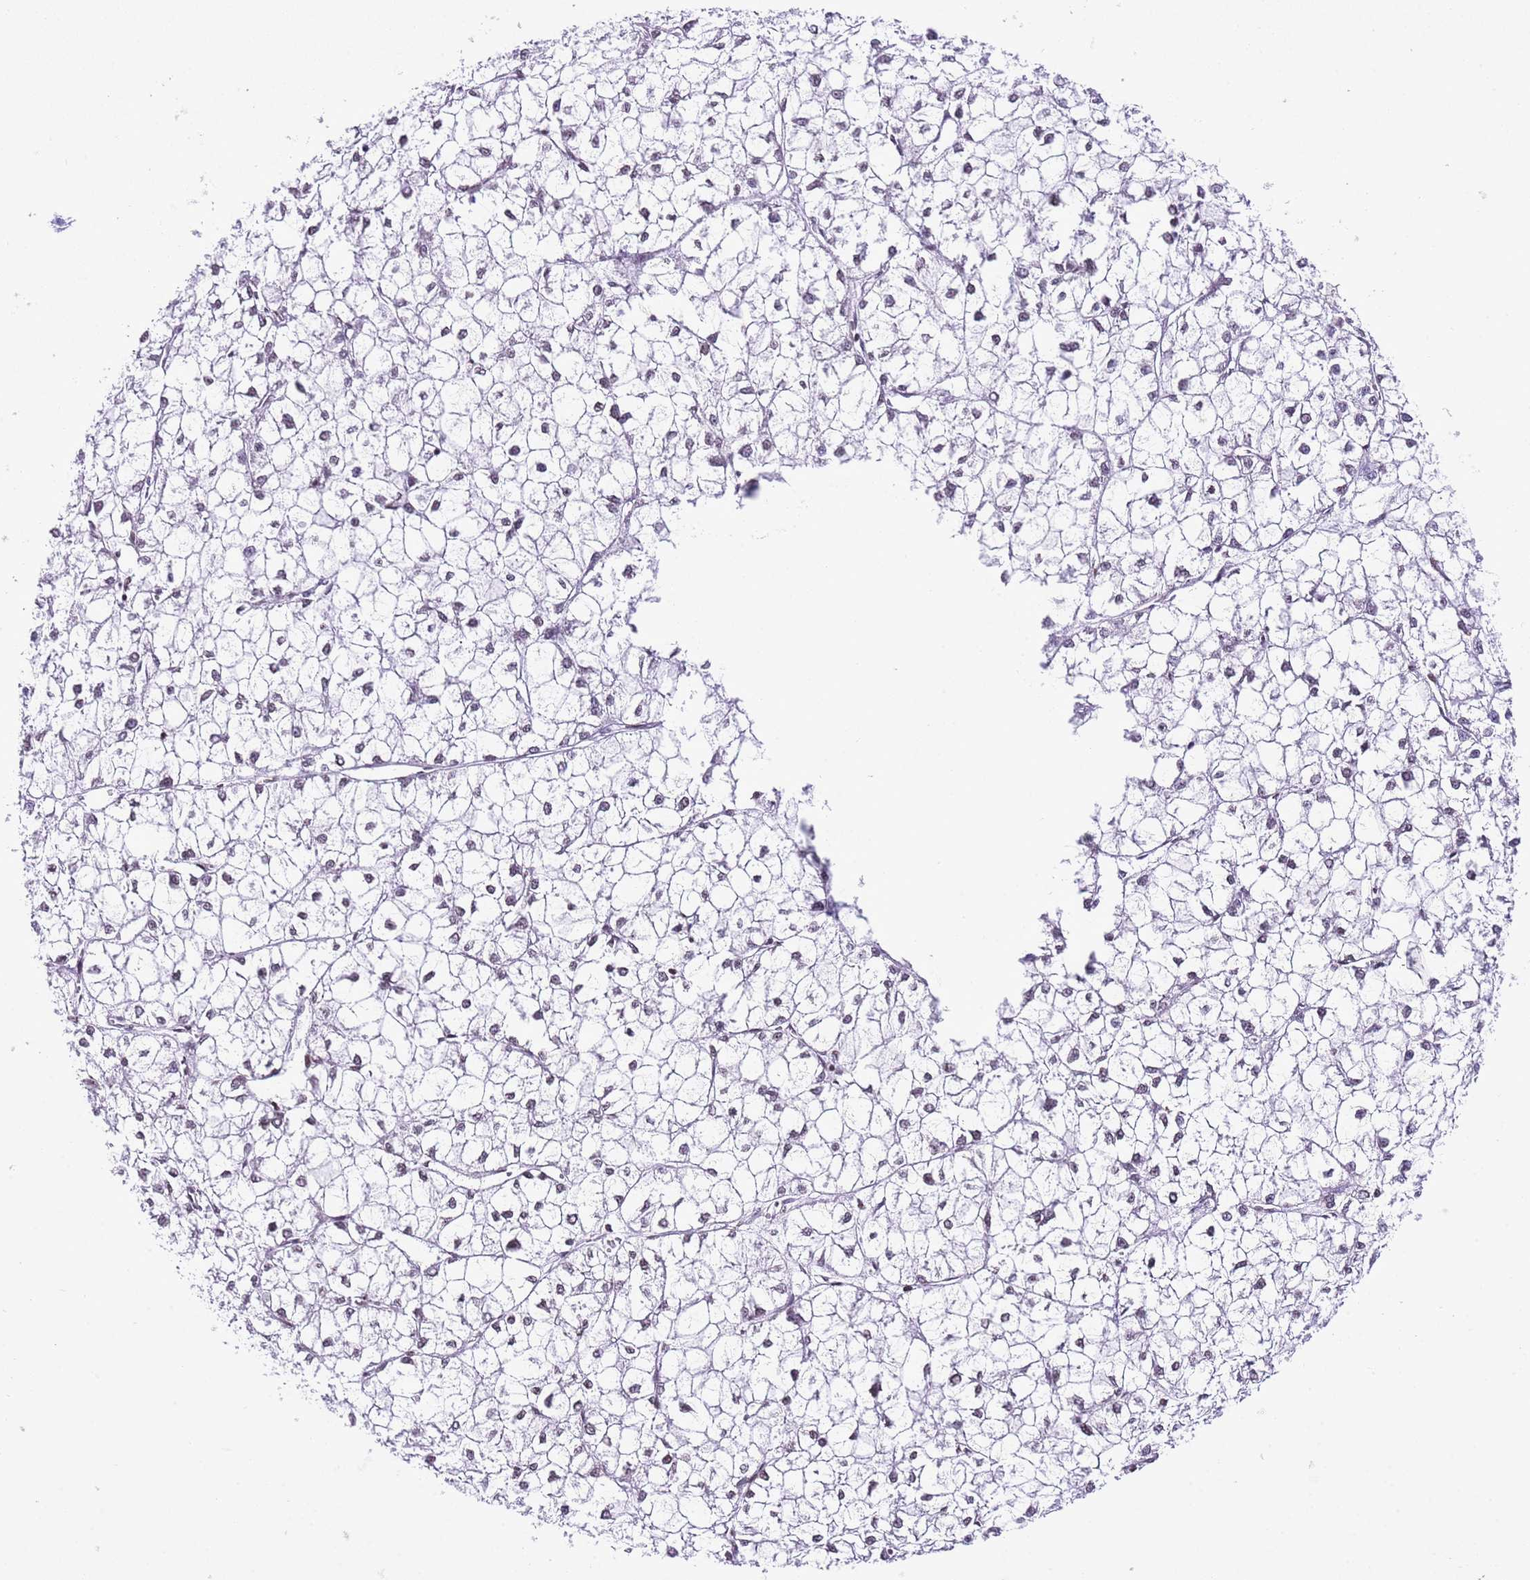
{"staining": {"intensity": "negative", "quantity": "none", "location": "none"}, "tissue": "liver cancer", "cell_type": "Tumor cells", "image_type": "cancer", "snomed": [{"axis": "morphology", "description": "Carcinoma, Hepatocellular, NOS"}, {"axis": "topography", "description": "Liver"}], "caption": "Liver cancer stained for a protein using IHC exhibits no staining tumor cells.", "gene": "PRR15", "patient": {"sex": "female", "age": 43}}